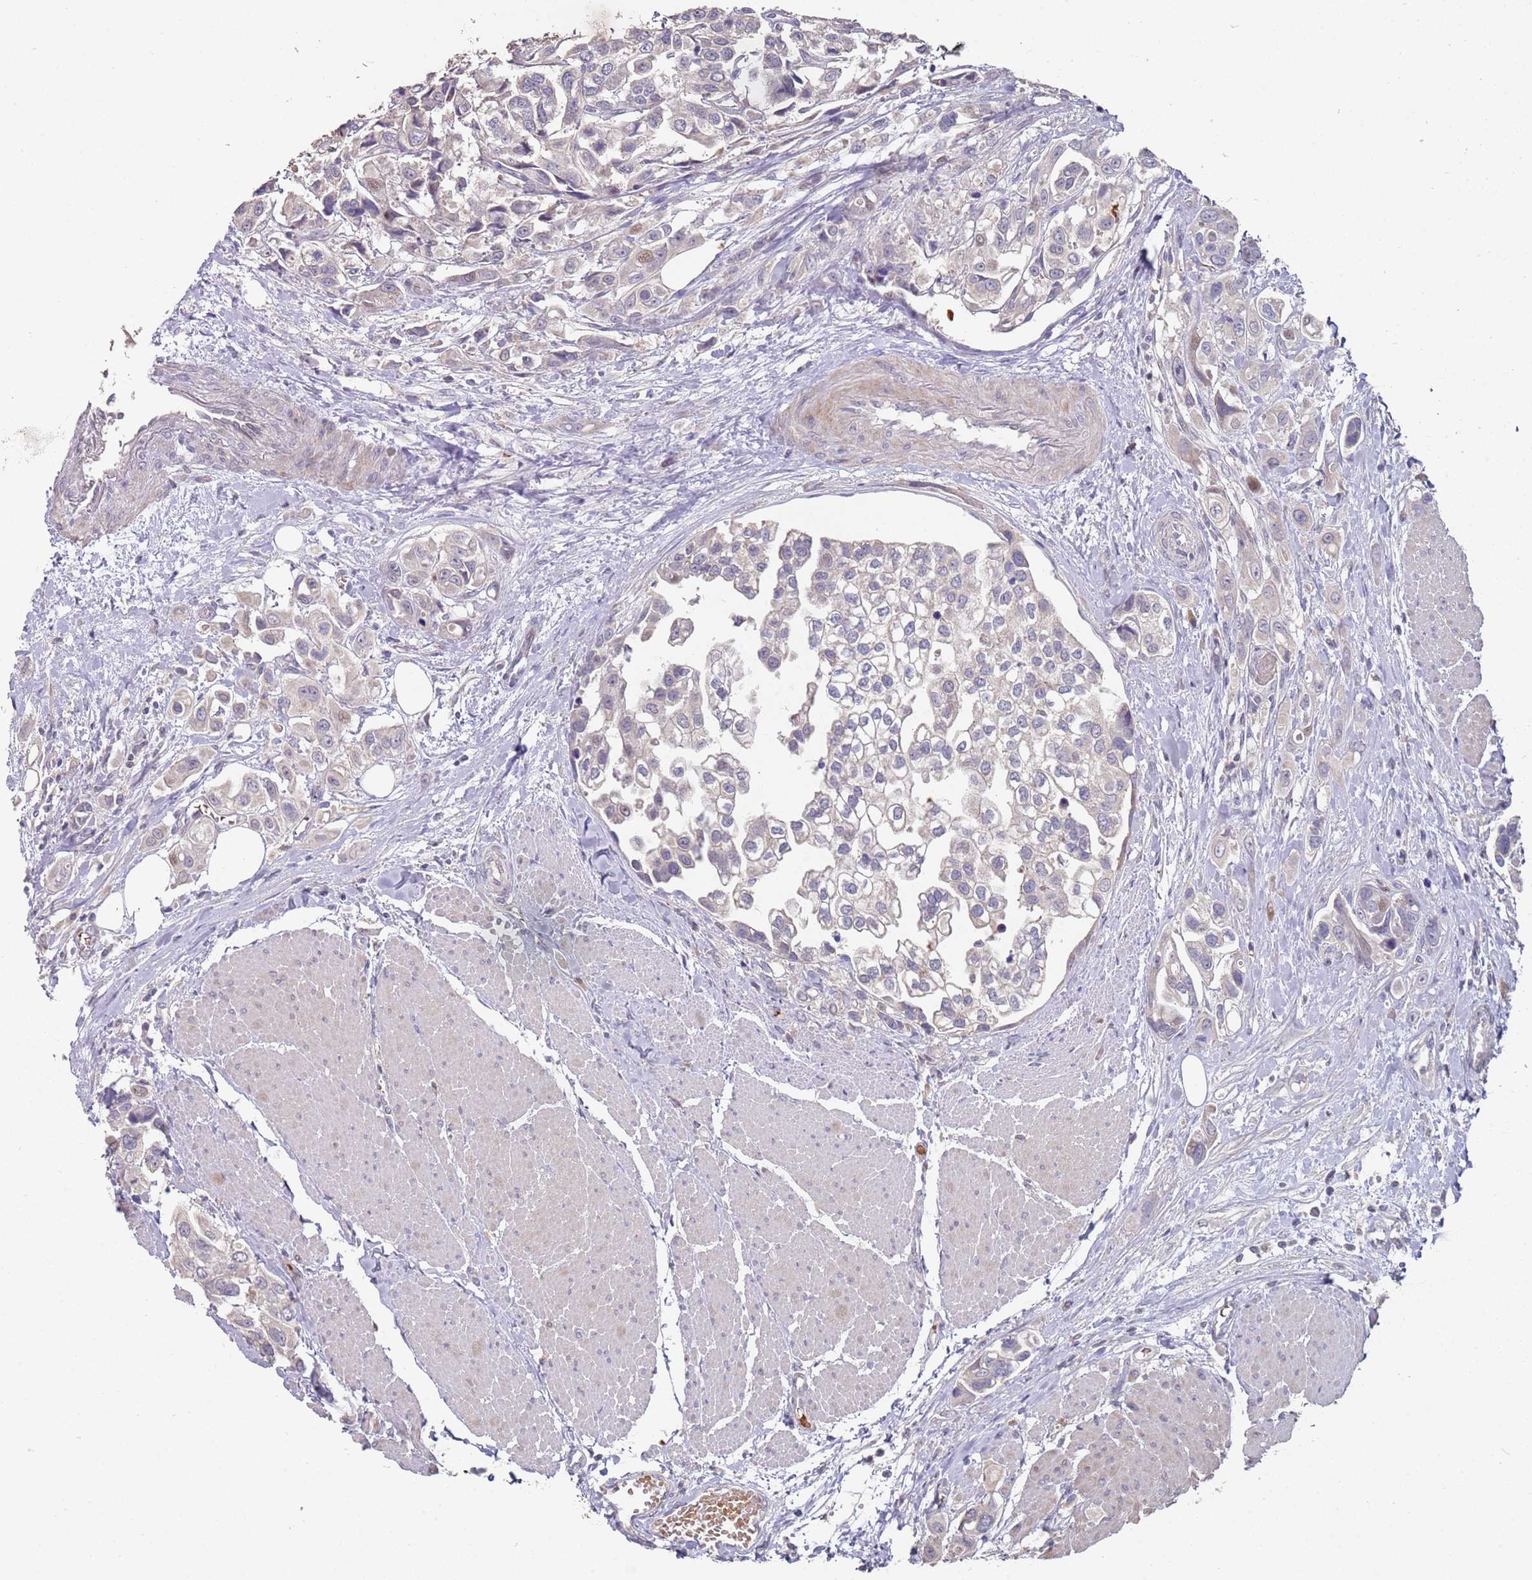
{"staining": {"intensity": "negative", "quantity": "none", "location": "none"}, "tissue": "urothelial cancer", "cell_type": "Tumor cells", "image_type": "cancer", "snomed": [{"axis": "morphology", "description": "Urothelial carcinoma, High grade"}, {"axis": "topography", "description": "Urinary bladder"}], "caption": "Human urothelial cancer stained for a protein using immunohistochemistry shows no positivity in tumor cells.", "gene": "LACC1", "patient": {"sex": "male", "age": 67}}